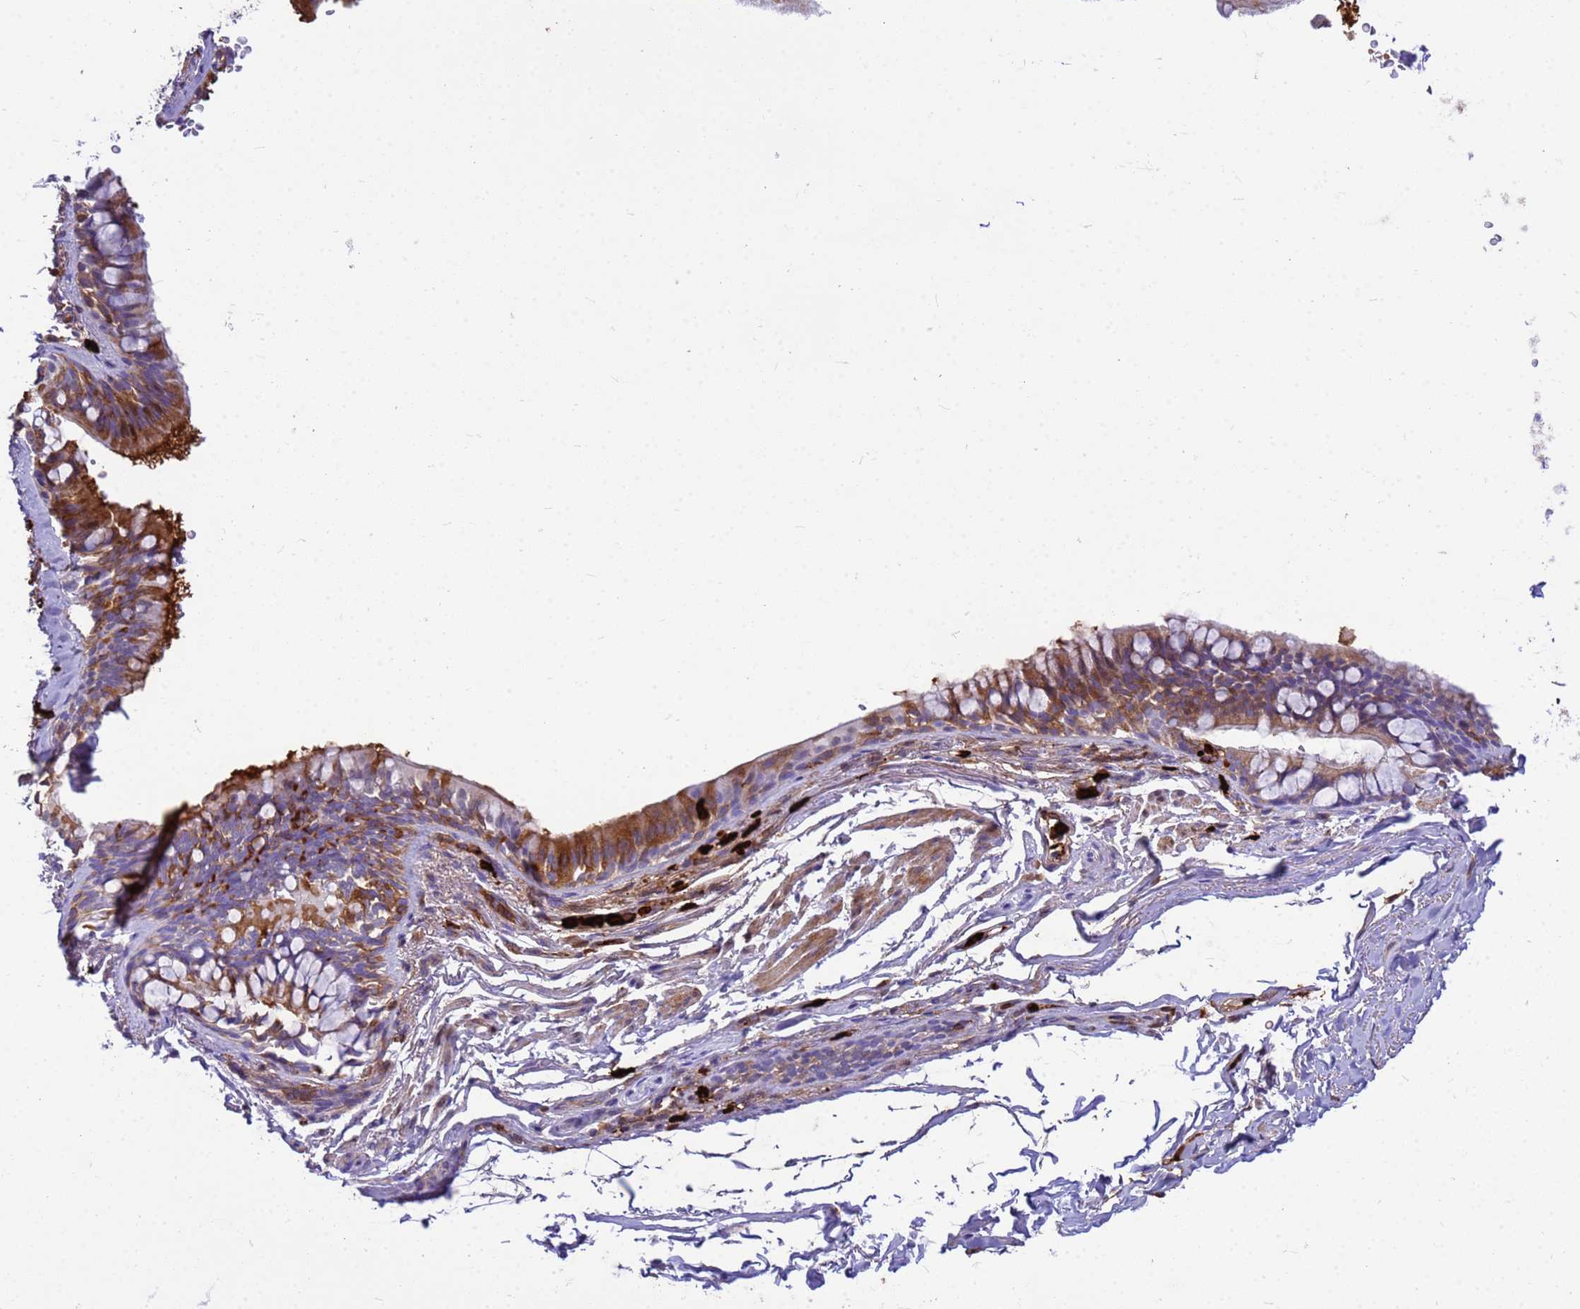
{"staining": {"intensity": "moderate", "quantity": "<25%", "location": "cytoplasmic/membranous"}, "tissue": "bronchus", "cell_type": "Respiratory epithelial cells", "image_type": "normal", "snomed": [{"axis": "morphology", "description": "Normal tissue, NOS"}, {"axis": "topography", "description": "Bronchus"}], "caption": "Protein analysis of normal bronchus exhibits moderate cytoplasmic/membranous expression in about <25% of respiratory epithelial cells.", "gene": "ORM1", "patient": {"sex": "male", "age": 70}}